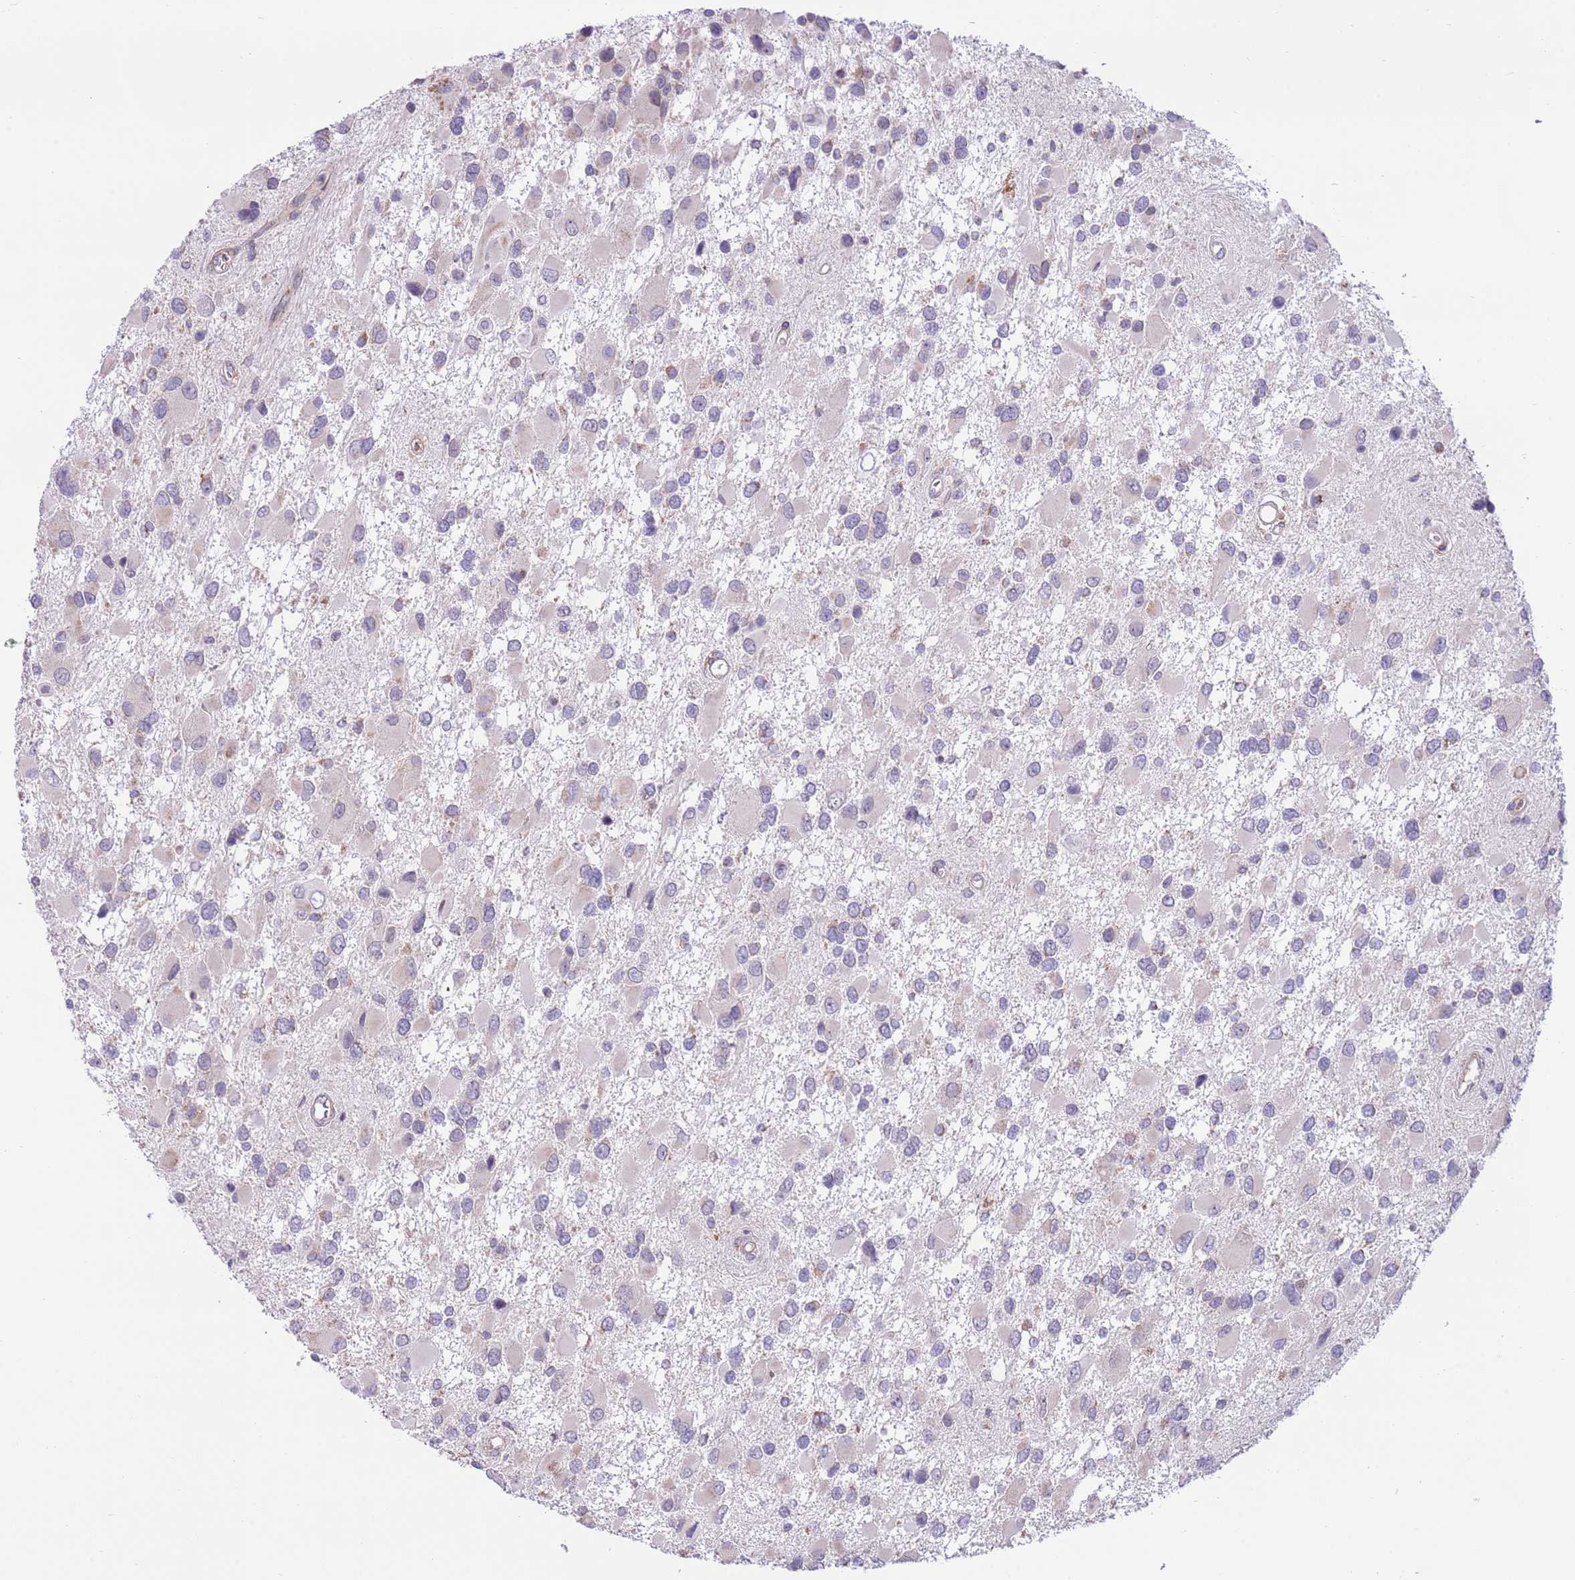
{"staining": {"intensity": "negative", "quantity": "none", "location": "none"}, "tissue": "glioma", "cell_type": "Tumor cells", "image_type": "cancer", "snomed": [{"axis": "morphology", "description": "Glioma, malignant, High grade"}, {"axis": "topography", "description": "Brain"}], "caption": "IHC of human malignant high-grade glioma displays no positivity in tumor cells.", "gene": "DAND5", "patient": {"sex": "male", "age": 53}}